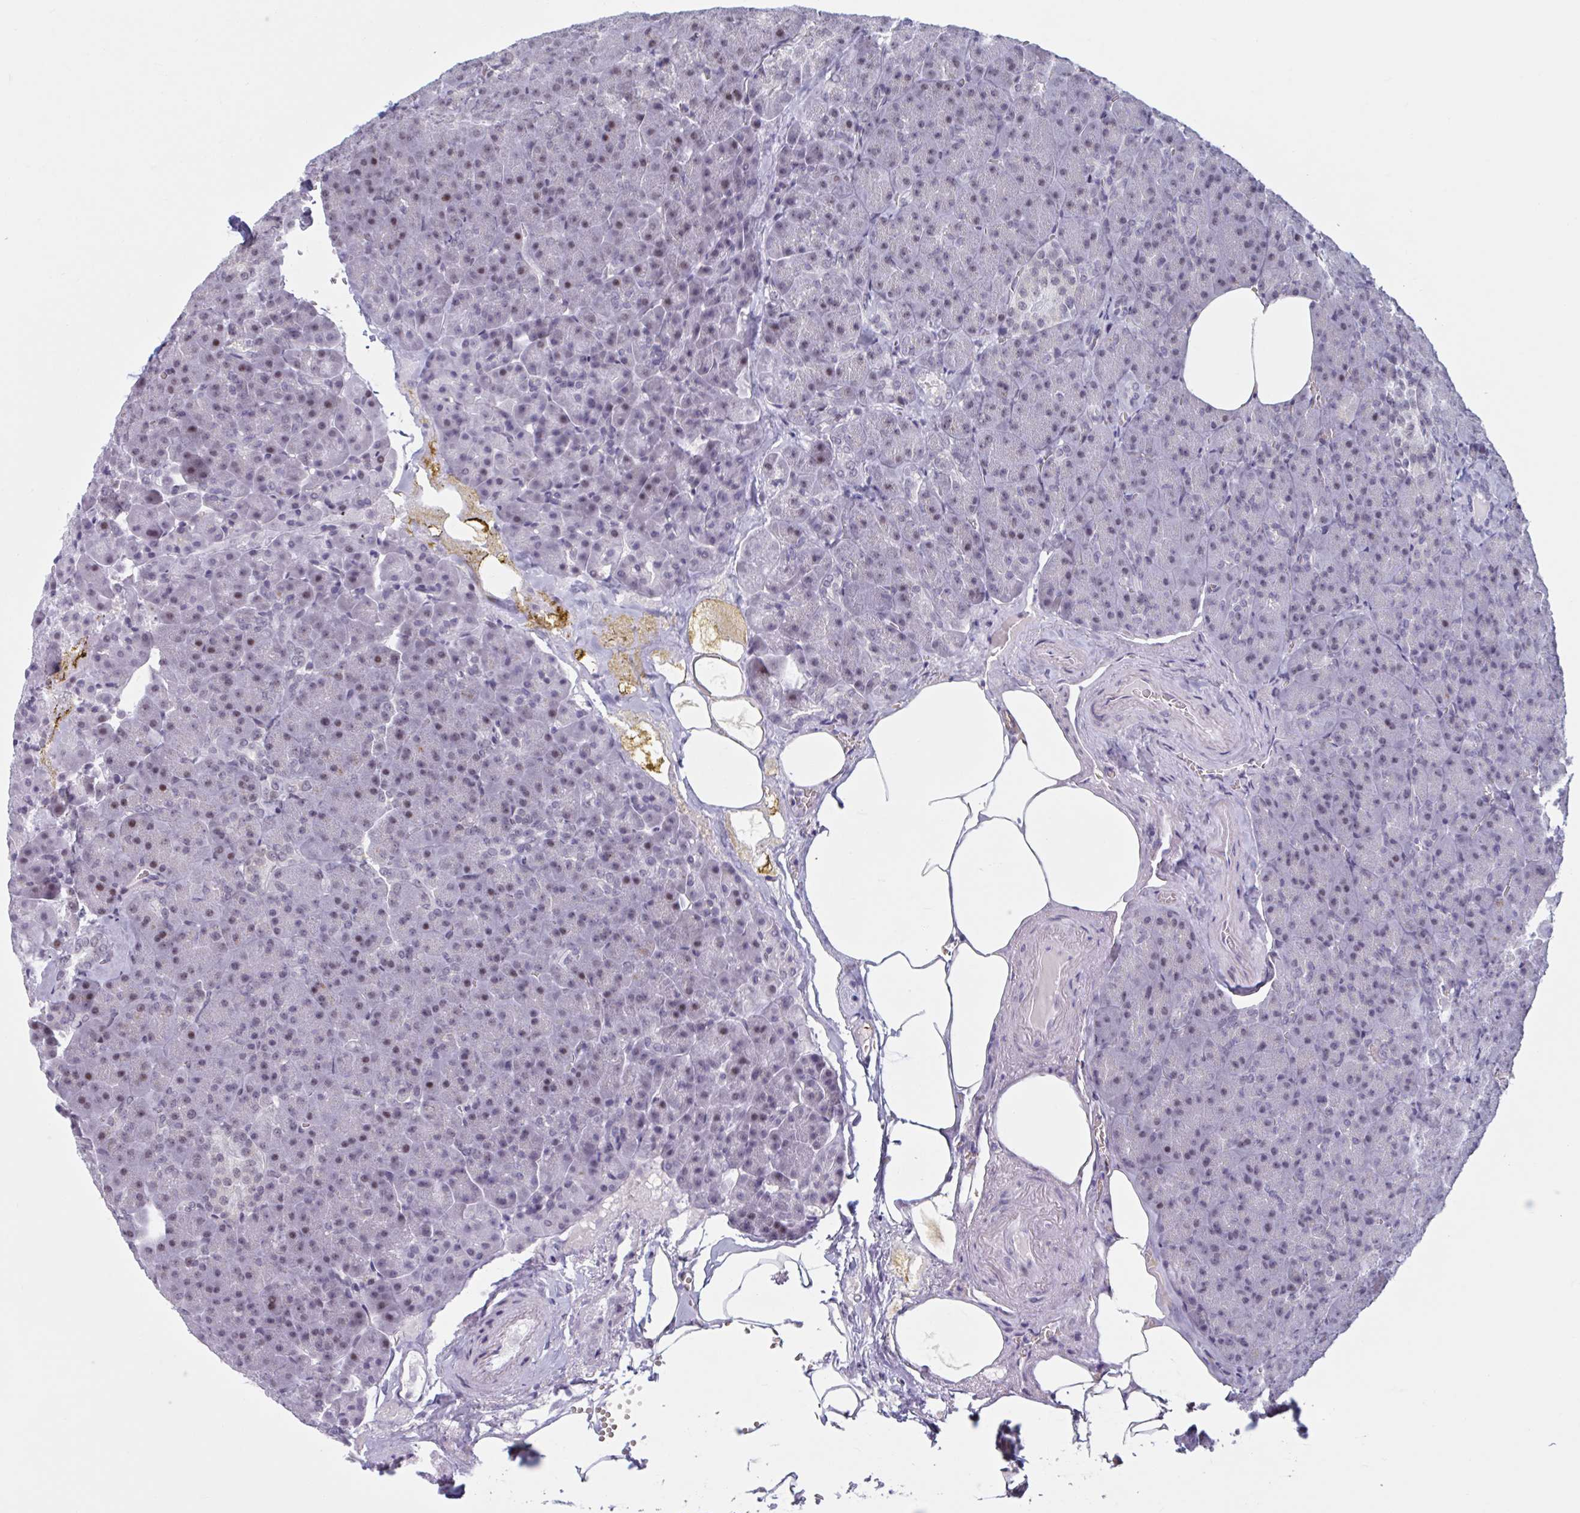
{"staining": {"intensity": "moderate", "quantity": "<25%", "location": "nuclear"}, "tissue": "pancreas", "cell_type": "Exocrine glandular cells", "image_type": "normal", "snomed": [{"axis": "morphology", "description": "Normal tissue, NOS"}, {"axis": "topography", "description": "Pancreas"}], "caption": "Pancreas stained with DAB (3,3'-diaminobenzidine) immunohistochemistry (IHC) reveals low levels of moderate nuclear positivity in about <25% of exocrine glandular cells.", "gene": "HSD17B6", "patient": {"sex": "female", "age": 74}}